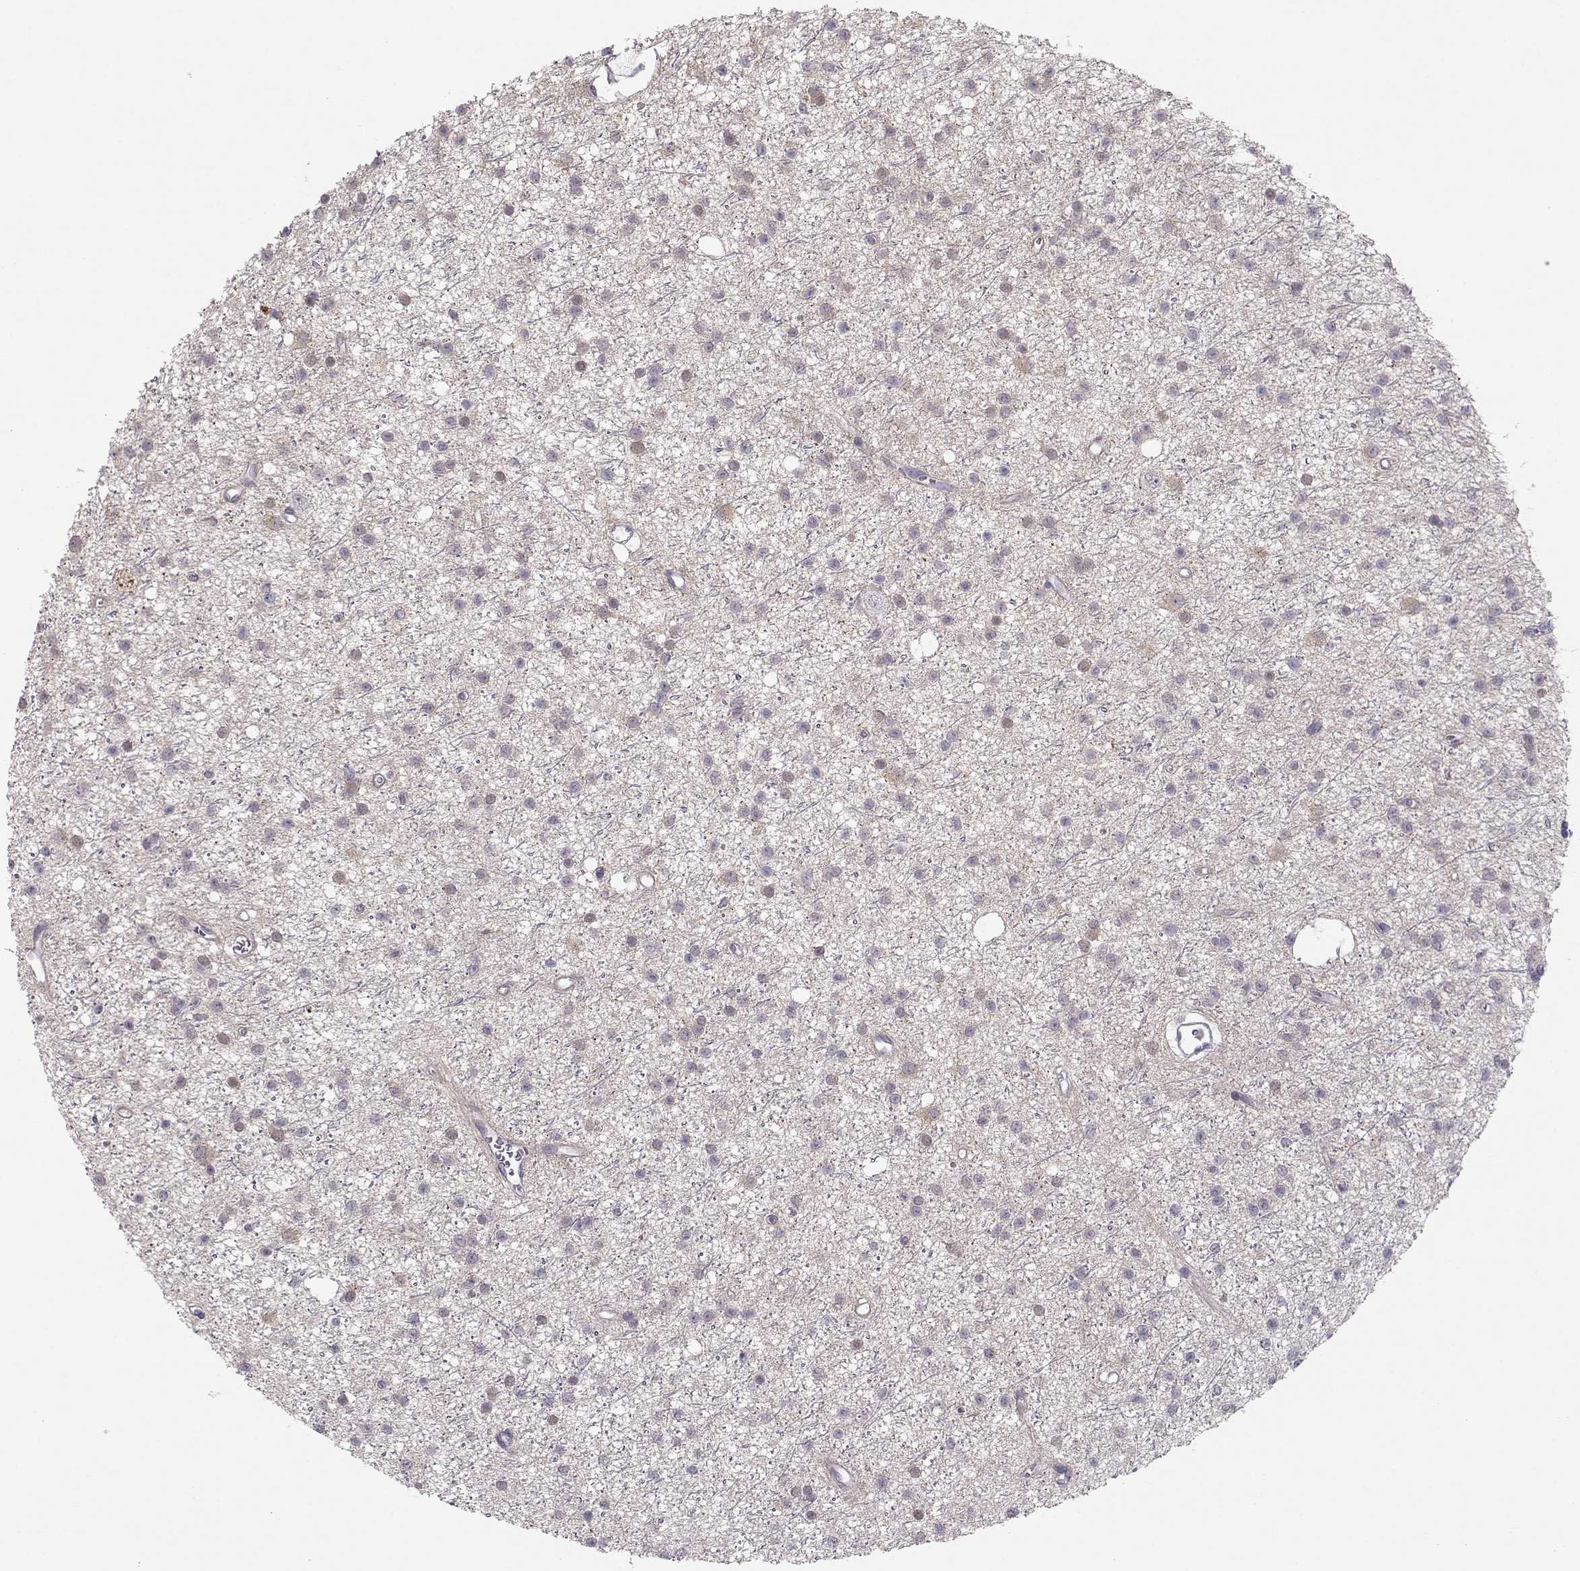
{"staining": {"intensity": "negative", "quantity": "none", "location": "none"}, "tissue": "glioma", "cell_type": "Tumor cells", "image_type": "cancer", "snomed": [{"axis": "morphology", "description": "Glioma, malignant, Low grade"}, {"axis": "topography", "description": "Brain"}], "caption": "An immunohistochemistry (IHC) micrograph of malignant glioma (low-grade) is shown. There is no staining in tumor cells of malignant glioma (low-grade).", "gene": "NPVF", "patient": {"sex": "male", "age": 27}}